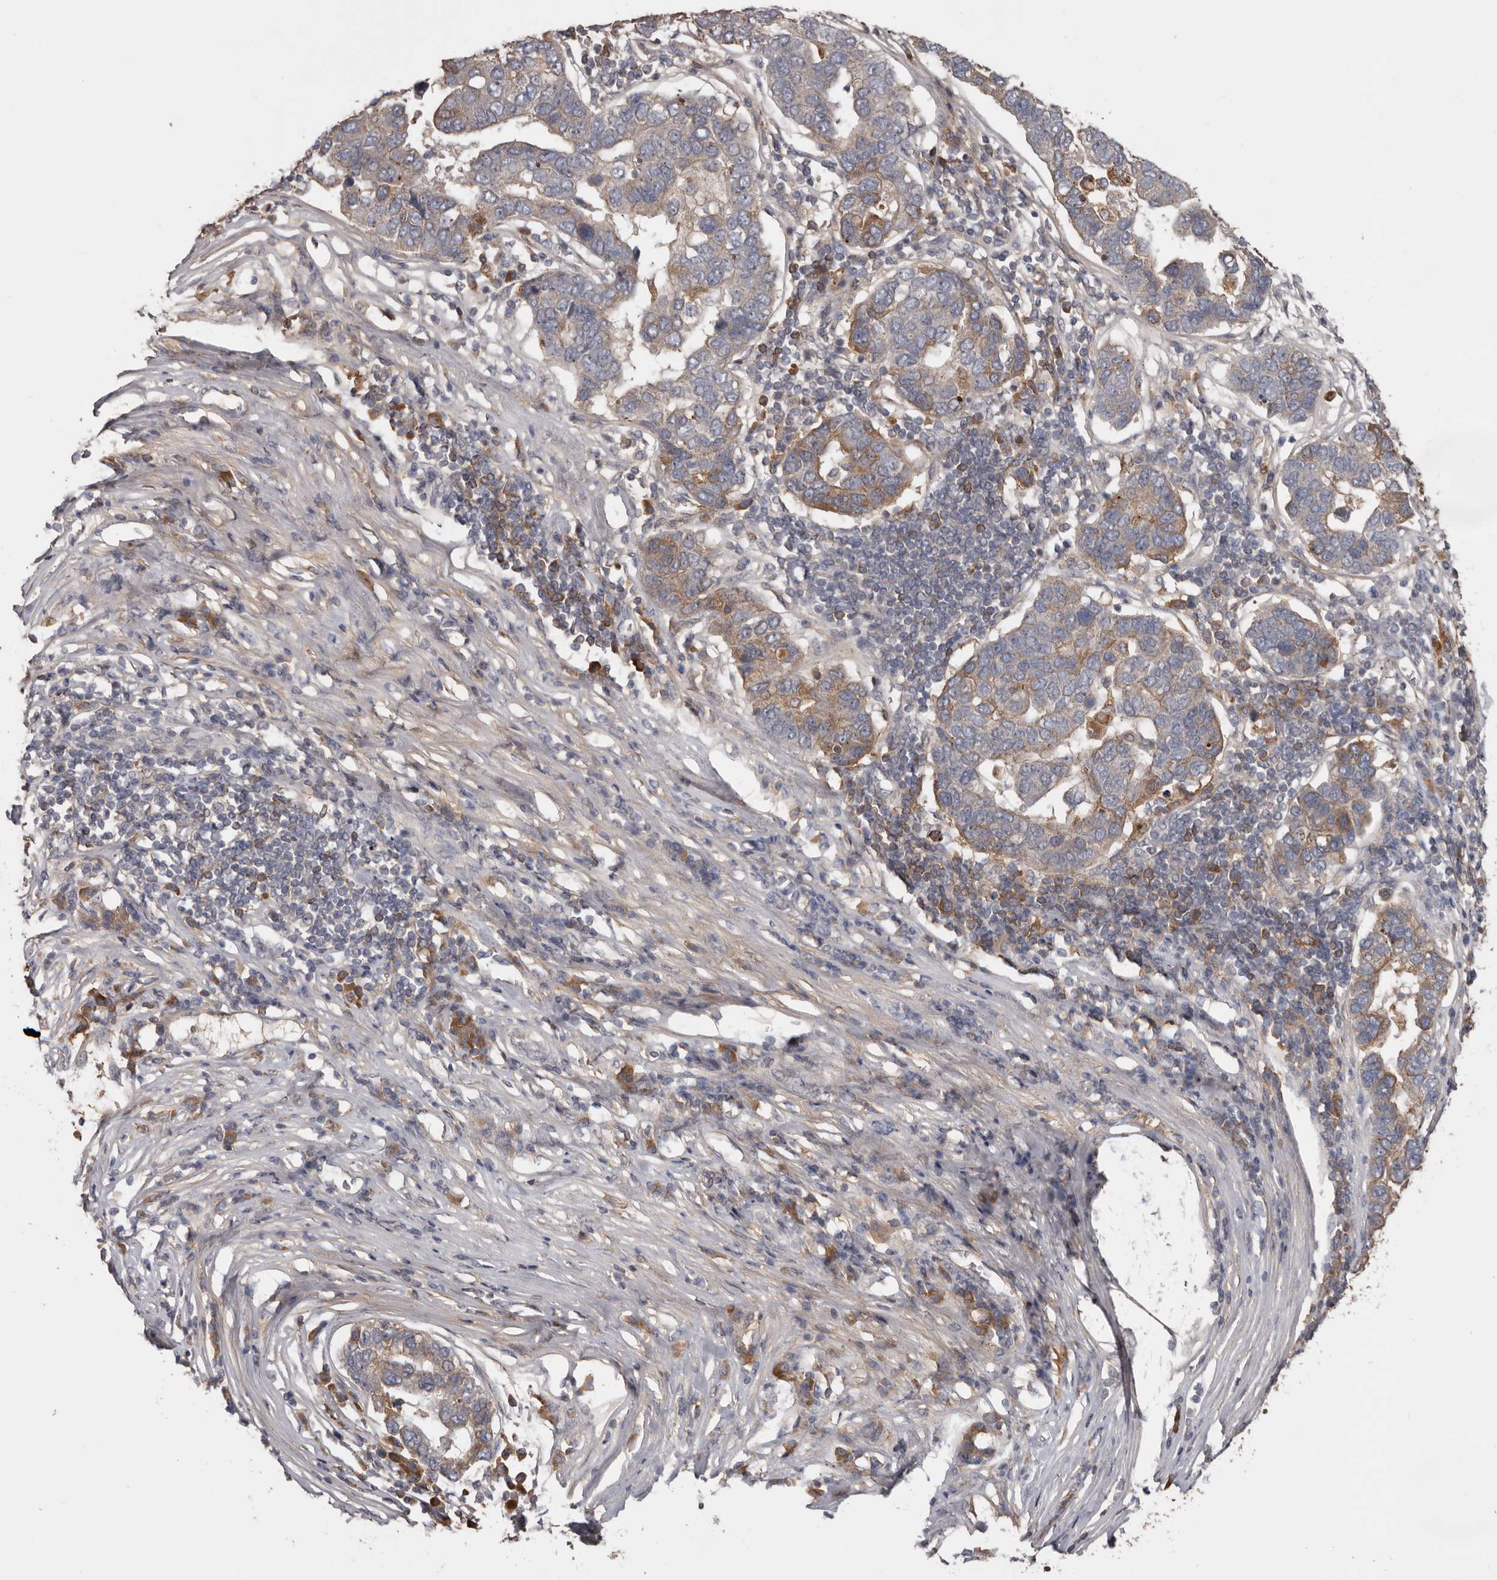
{"staining": {"intensity": "weak", "quantity": ">75%", "location": "cytoplasmic/membranous"}, "tissue": "pancreatic cancer", "cell_type": "Tumor cells", "image_type": "cancer", "snomed": [{"axis": "morphology", "description": "Adenocarcinoma, NOS"}, {"axis": "topography", "description": "Pancreas"}], "caption": "Immunohistochemistry (IHC) image of human pancreatic adenocarcinoma stained for a protein (brown), which shows low levels of weak cytoplasmic/membranous staining in about >75% of tumor cells.", "gene": "NMUR1", "patient": {"sex": "female", "age": 61}}